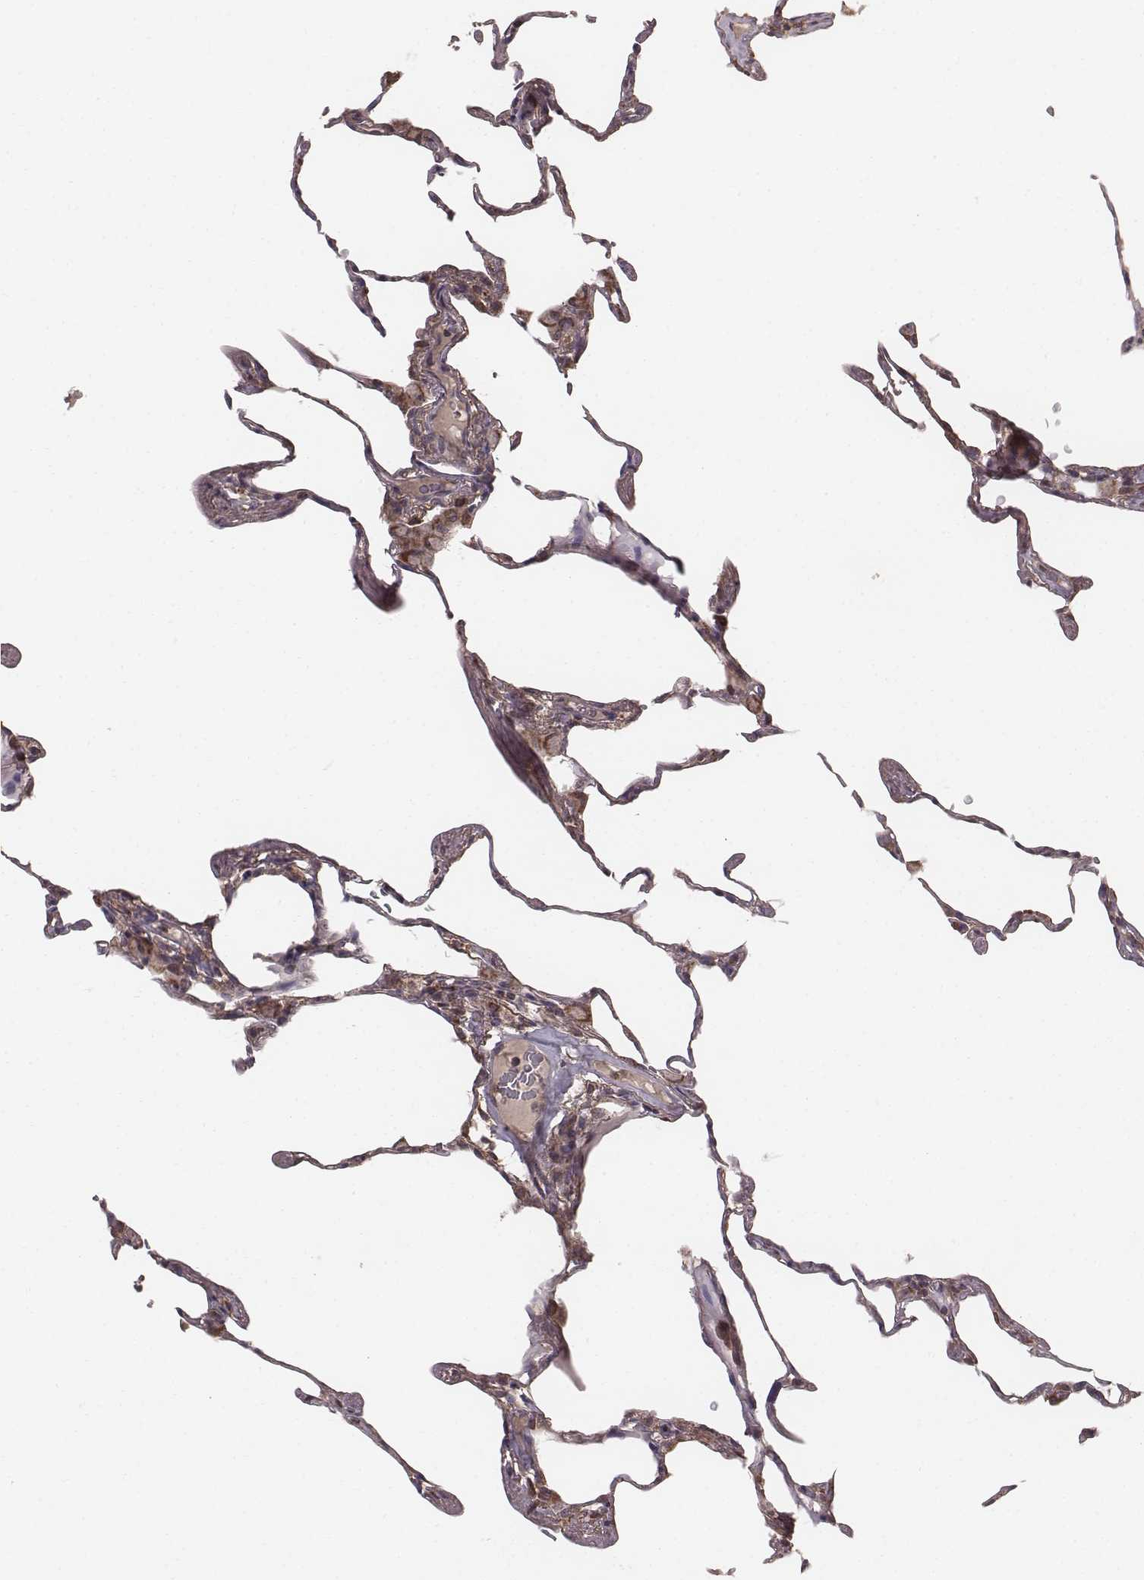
{"staining": {"intensity": "moderate", "quantity": ">75%", "location": "cytoplasmic/membranous"}, "tissue": "lung", "cell_type": "Alveolar cells", "image_type": "normal", "snomed": [{"axis": "morphology", "description": "Normal tissue, NOS"}, {"axis": "topography", "description": "Lung"}], "caption": "Alveolar cells demonstrate medium levels of moderate cytoplasmic/membranous staining in about >75% of cells in benign lung.", "gene": "PDCD2L", "patient": {"sex": "female", "age": 57}}